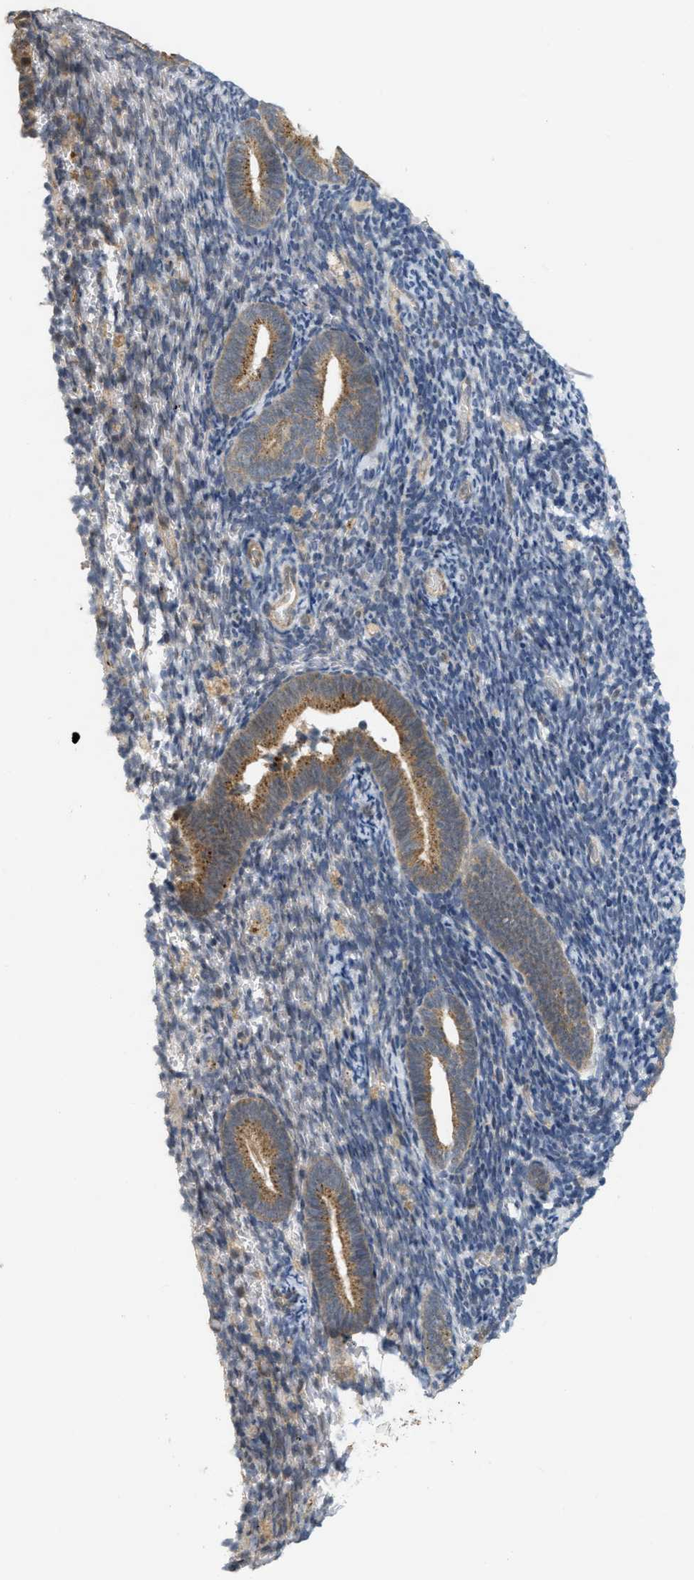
{"staining": {"intensity": "moderate", "quantity": "<25%", "location": "cytoplasmic/membranous"}, "tissue": "endometrium", "cell_type": "Cells in endometrial stroma", "image_type": "normal", "snomed": [{"axis": "morphology", "description": "Normal tissue, NOS"}, {"axis": "topography", "description": "Endometrium"}], "caption": "The image exhibits immunohistochemical staining of benign endometrium. There is moderate cytoplasmic/membranous staining is seen in approximately <25% of cells in endometrial stroma. The staining was performed using DAB to visualize the protein expression in brown, while the nuclei were stained in blue with hematoxylin (Magnification: 20x).", "gene": "PRKD1", "patient": {"sex": "female", "age": 51}}